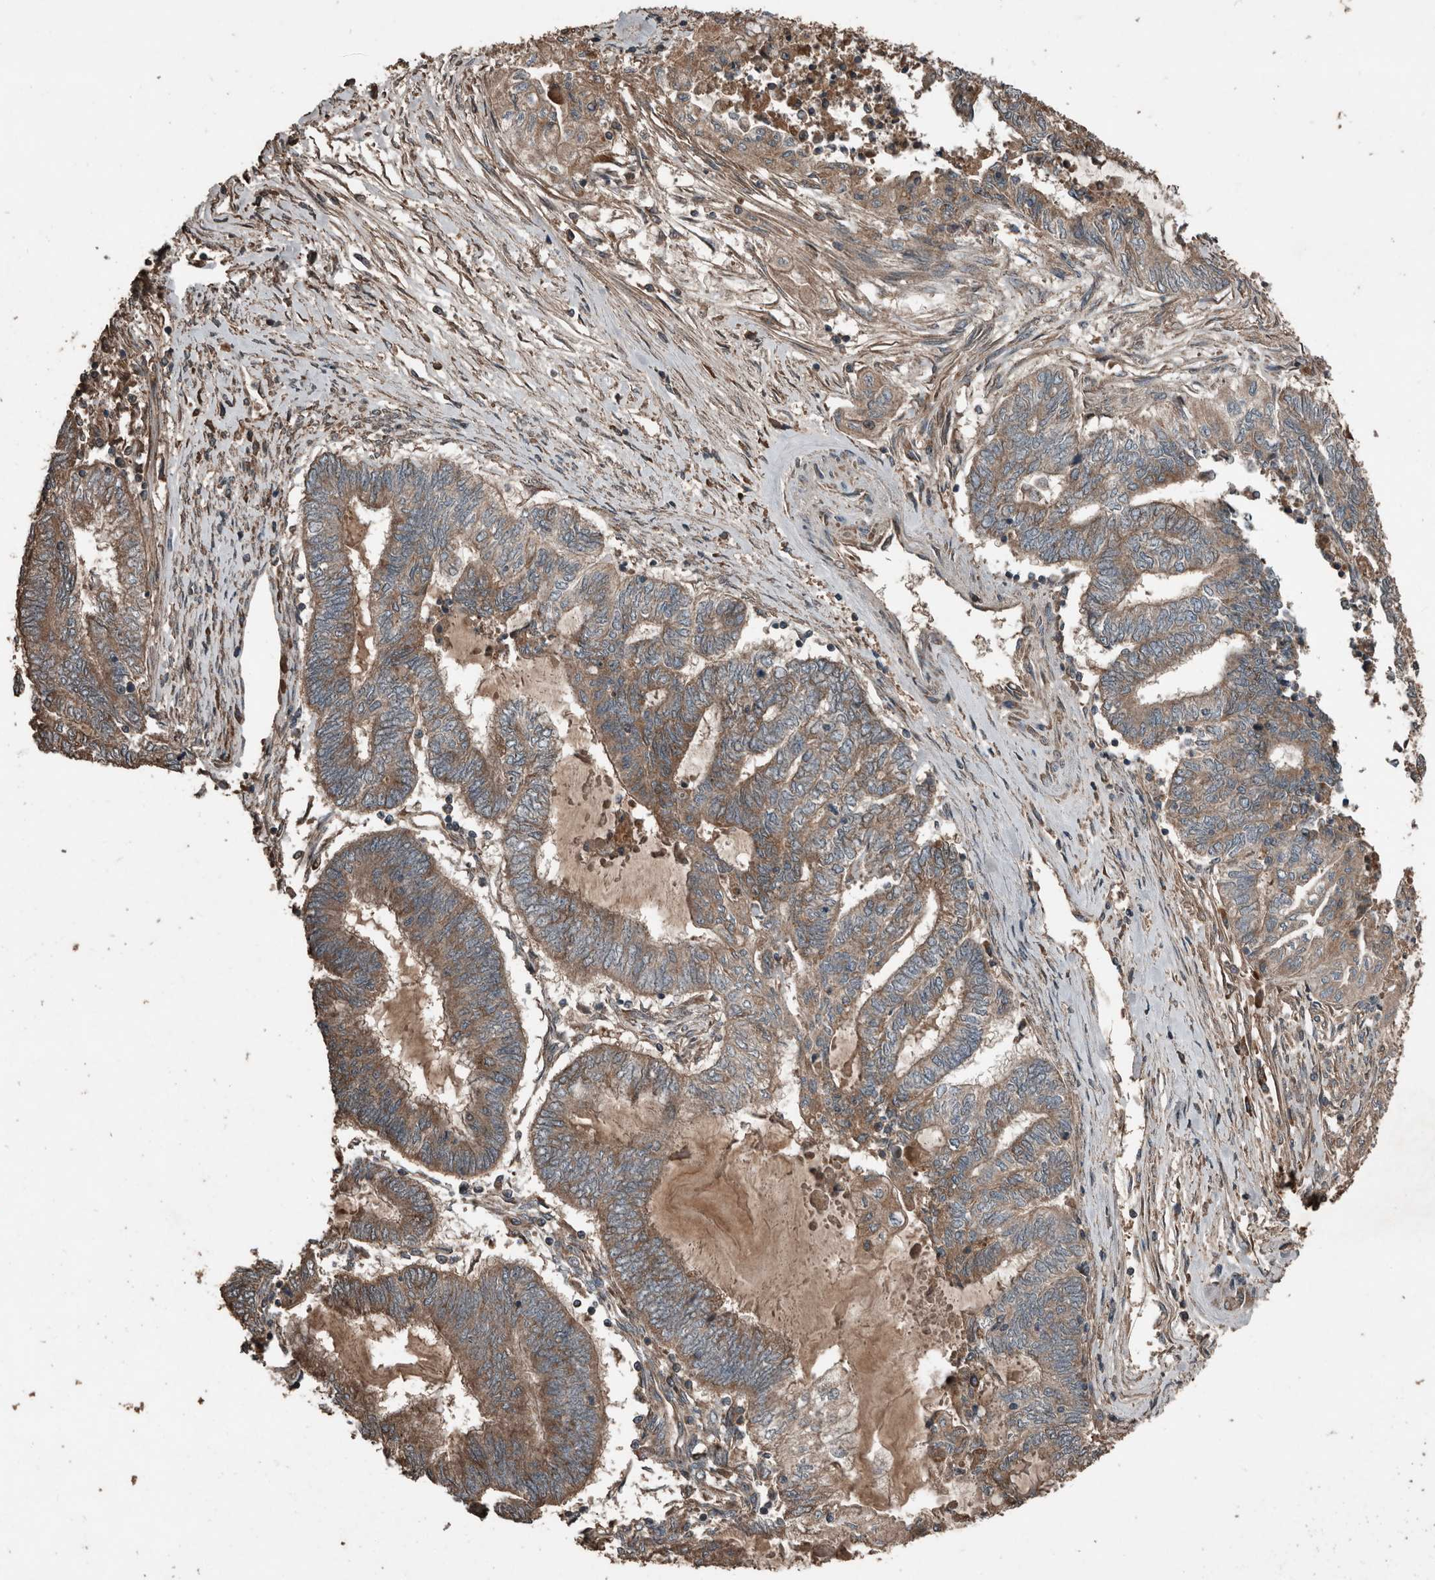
{"staining": {"intensity": "moderate", "quantity": ">75%", "location": "cytoplasmic/membranous"}, "tissue": "endometrial cancer", "cell_type": "Tumor cells", "image_type": "cancer", "snomed": [{"axis": "morphology", "description": "Adenocarcinoma, NOS"}, {"axis": "topography", "description": "Uterus"}, {"axis": "topography", "description": "Endometrium"}], "caption": "Immunohistochemistry (DAB) staining of human endometrial cancer (adenocarcinoma) displays moderate cytoplasmic/membranous protein staining in approximately >75% of tumor cells. Using DAB (3,3'-diaminobenzidine) (brown) and hematoxylin (blue) stains, captured at high magnification using brightfield microscopy.", "gene": "RNF207", "patient": {"sex": "female", "age": 70}}